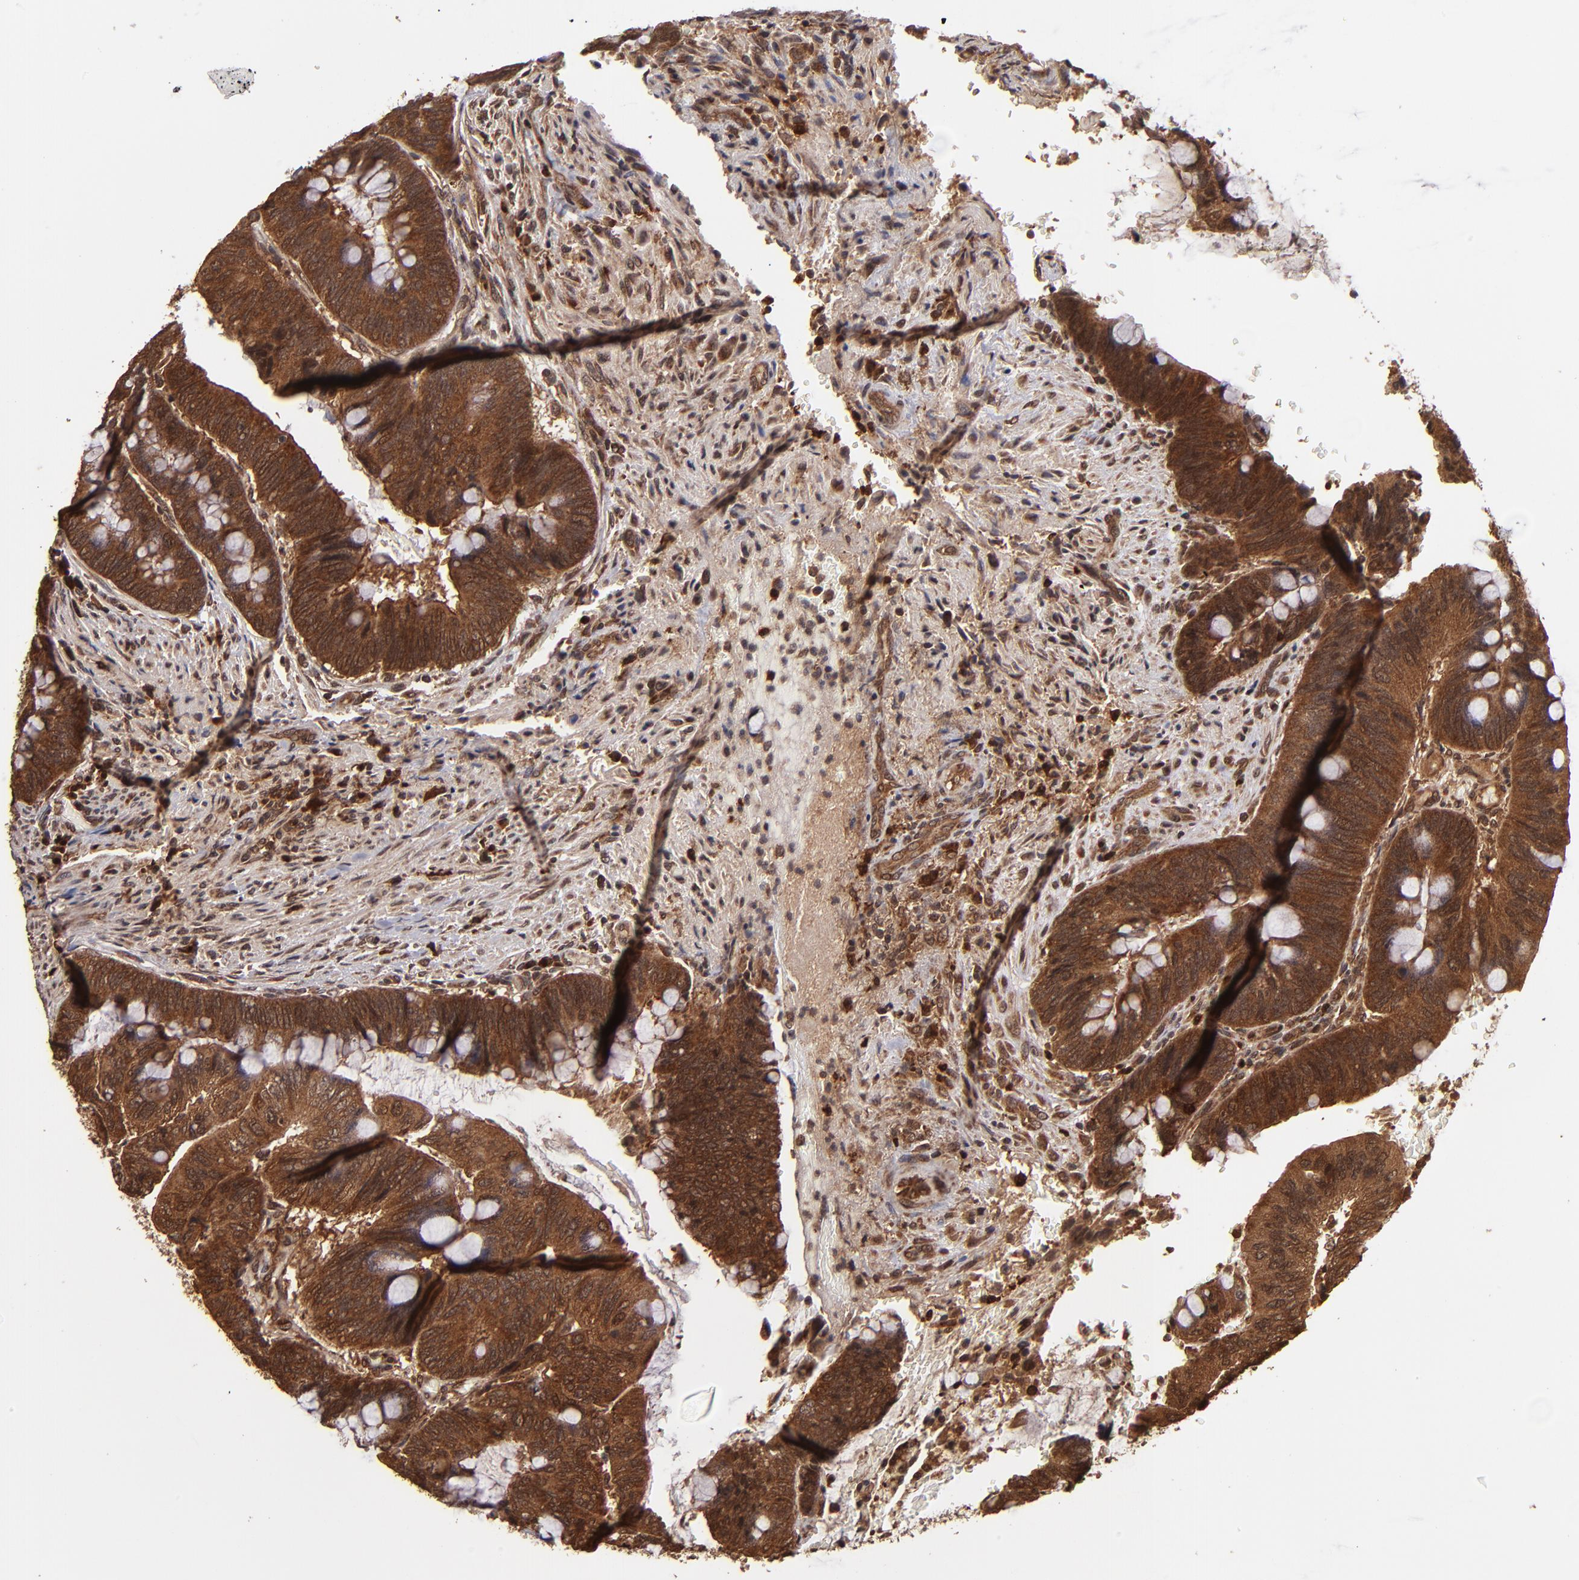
{"staining": {"intensity": "strong", "quantity": ">75%", "location": "cytoplasmic/membranous"}, "tissue": "colorectal cancer", "cell_type": "Tumor cells", "image_type": "cancer", "snomed": [{"axis": "morphology", "description": "Normal tissue, NOS"}, {"axis": "morphology", "description": "Adenocarcinoma, NOS"}, {"axis": "topography", "description": "Rectum"}], "caption": "Protein analysis of adenocarcinoma (colorectal) tissue reveals strong cytoplasmic/membranous staining in approximately >75% of tumor cells.", "gene": "NFE2L2", "patient": {"sex": "male", "age": 92}}